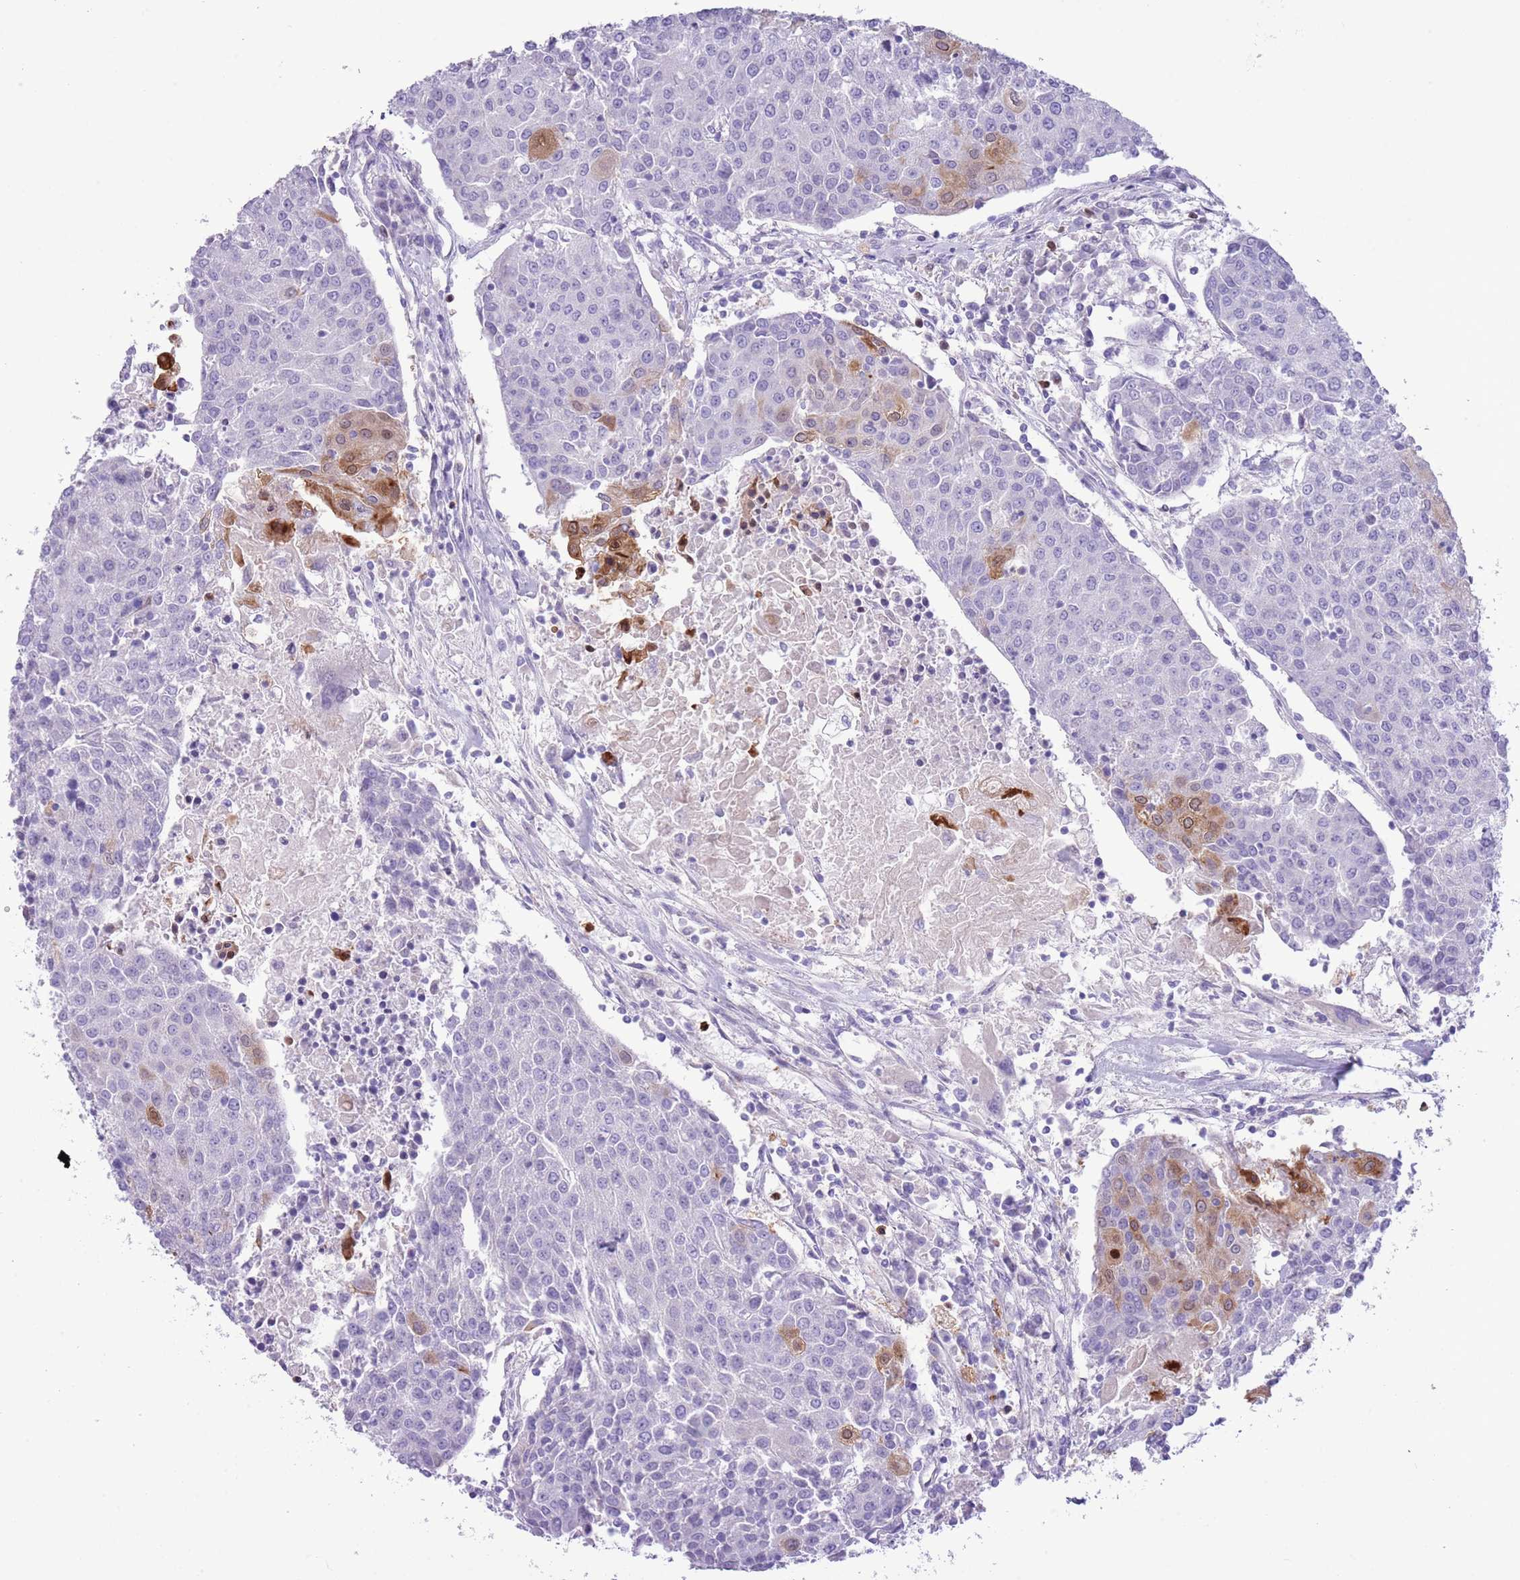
{"staining": {"intensity": "negative", "quantity": "none", "location": "none"}, "tissue": "urothelial cancer", "cell_type": "Tumor cells", "image_type": "cancer", "snomed": [{"axis": "morphology", "description": "Urothelial carcinoma, High grade"}, {"axis": "topography", "description": "Urinary bladder"}], "caption": "Tumor cells show no significant protein staining in urothelial cancer. (DAB immunohistochemistry (IHC) visualized using brightfield microscopy, high magnification).", "gene": "OR6M1", "patient": {"sex": "female", "age": 85}}